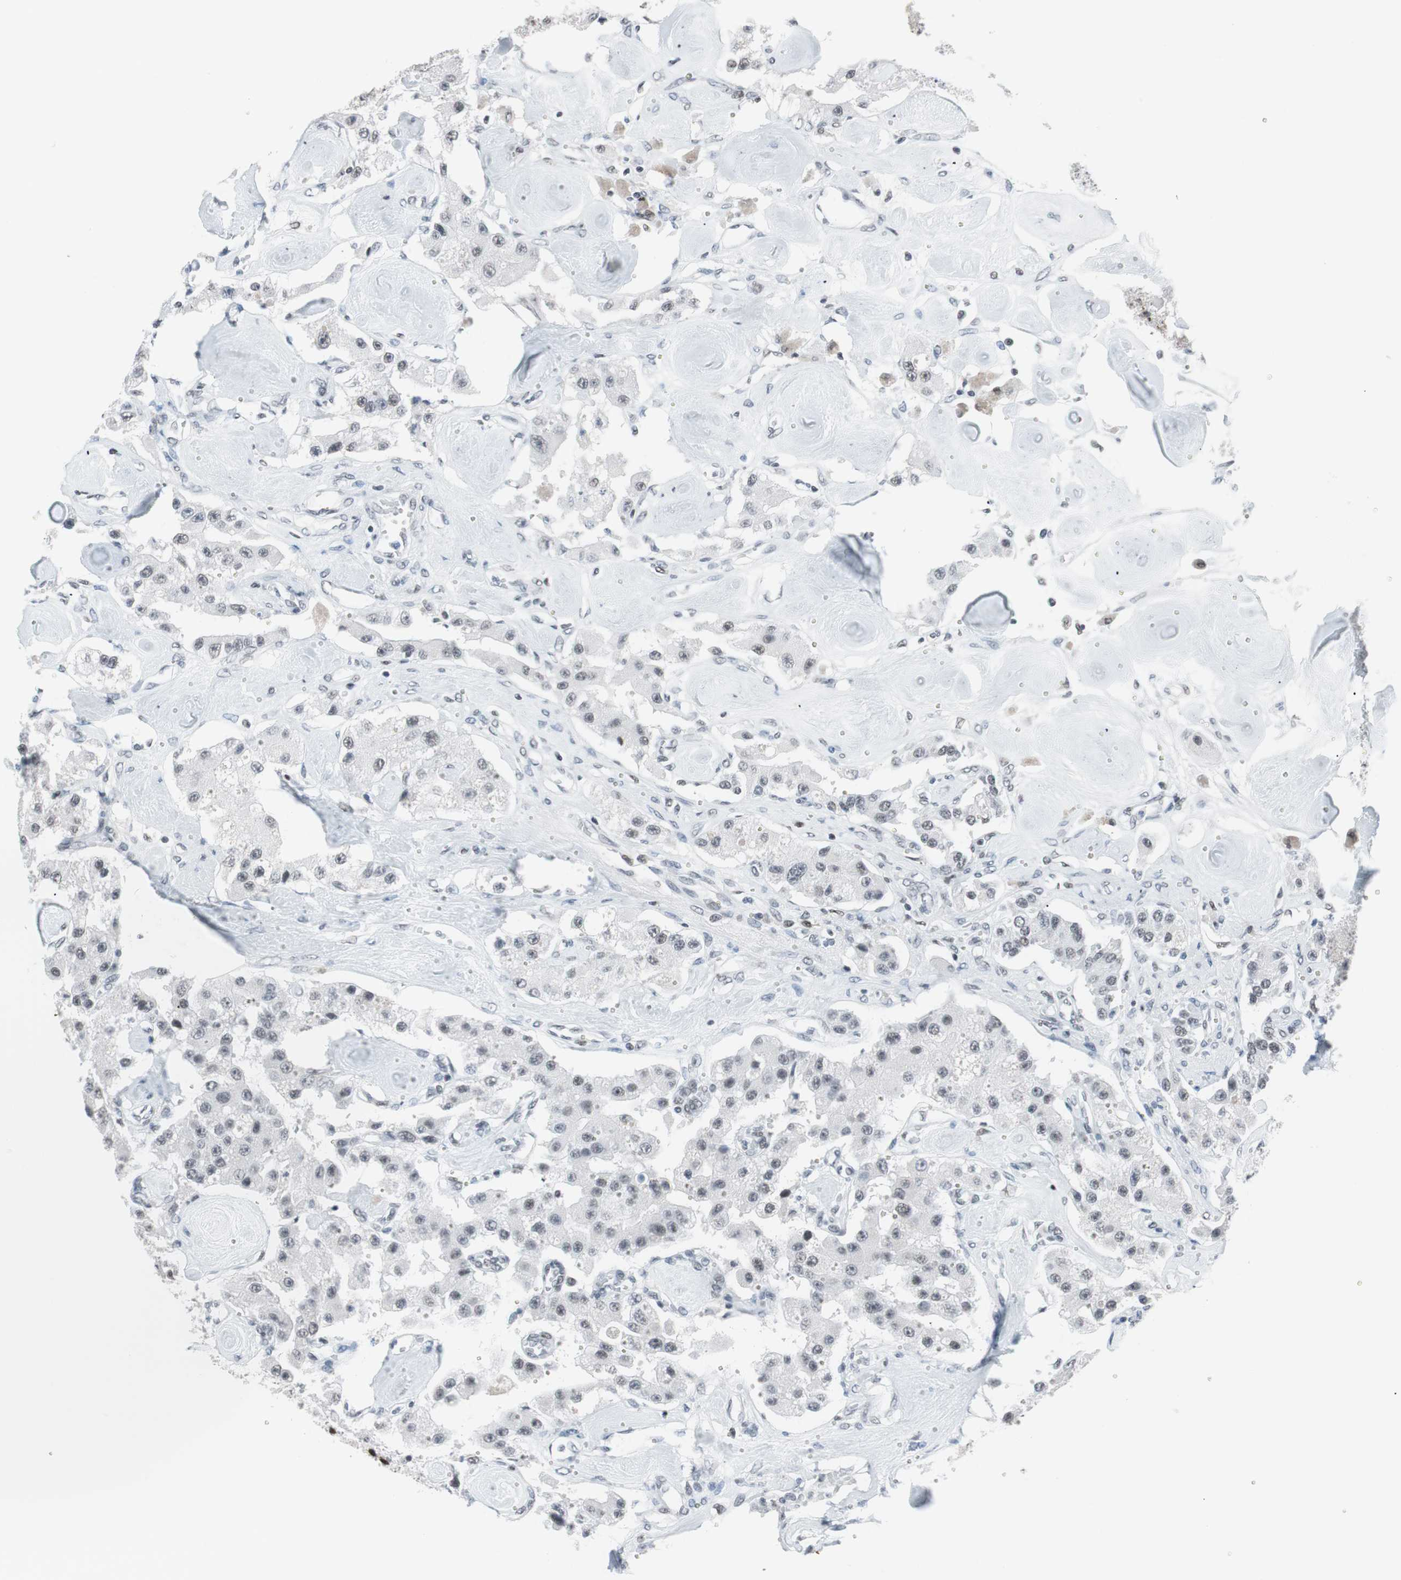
{"staining": {"intensity": "weak", "quantity": "<25%", "location": "nuclear"}, "tissue": "carcinoid", "cell_type": "Tumor cells", "image_type": "cancer", "snomed": [{"axis": "morphology", "description": "Carcinoid, malignant, NOS"}, {"axis": "topography", "description": "Pancreas"}], "caption": "This is a photomicrograph of IHC staining of malignant carcinoid, which shows no positivity in tumor cells.", "gene": "ARID1A", "patient": {"sex": "male", "age": 41}}